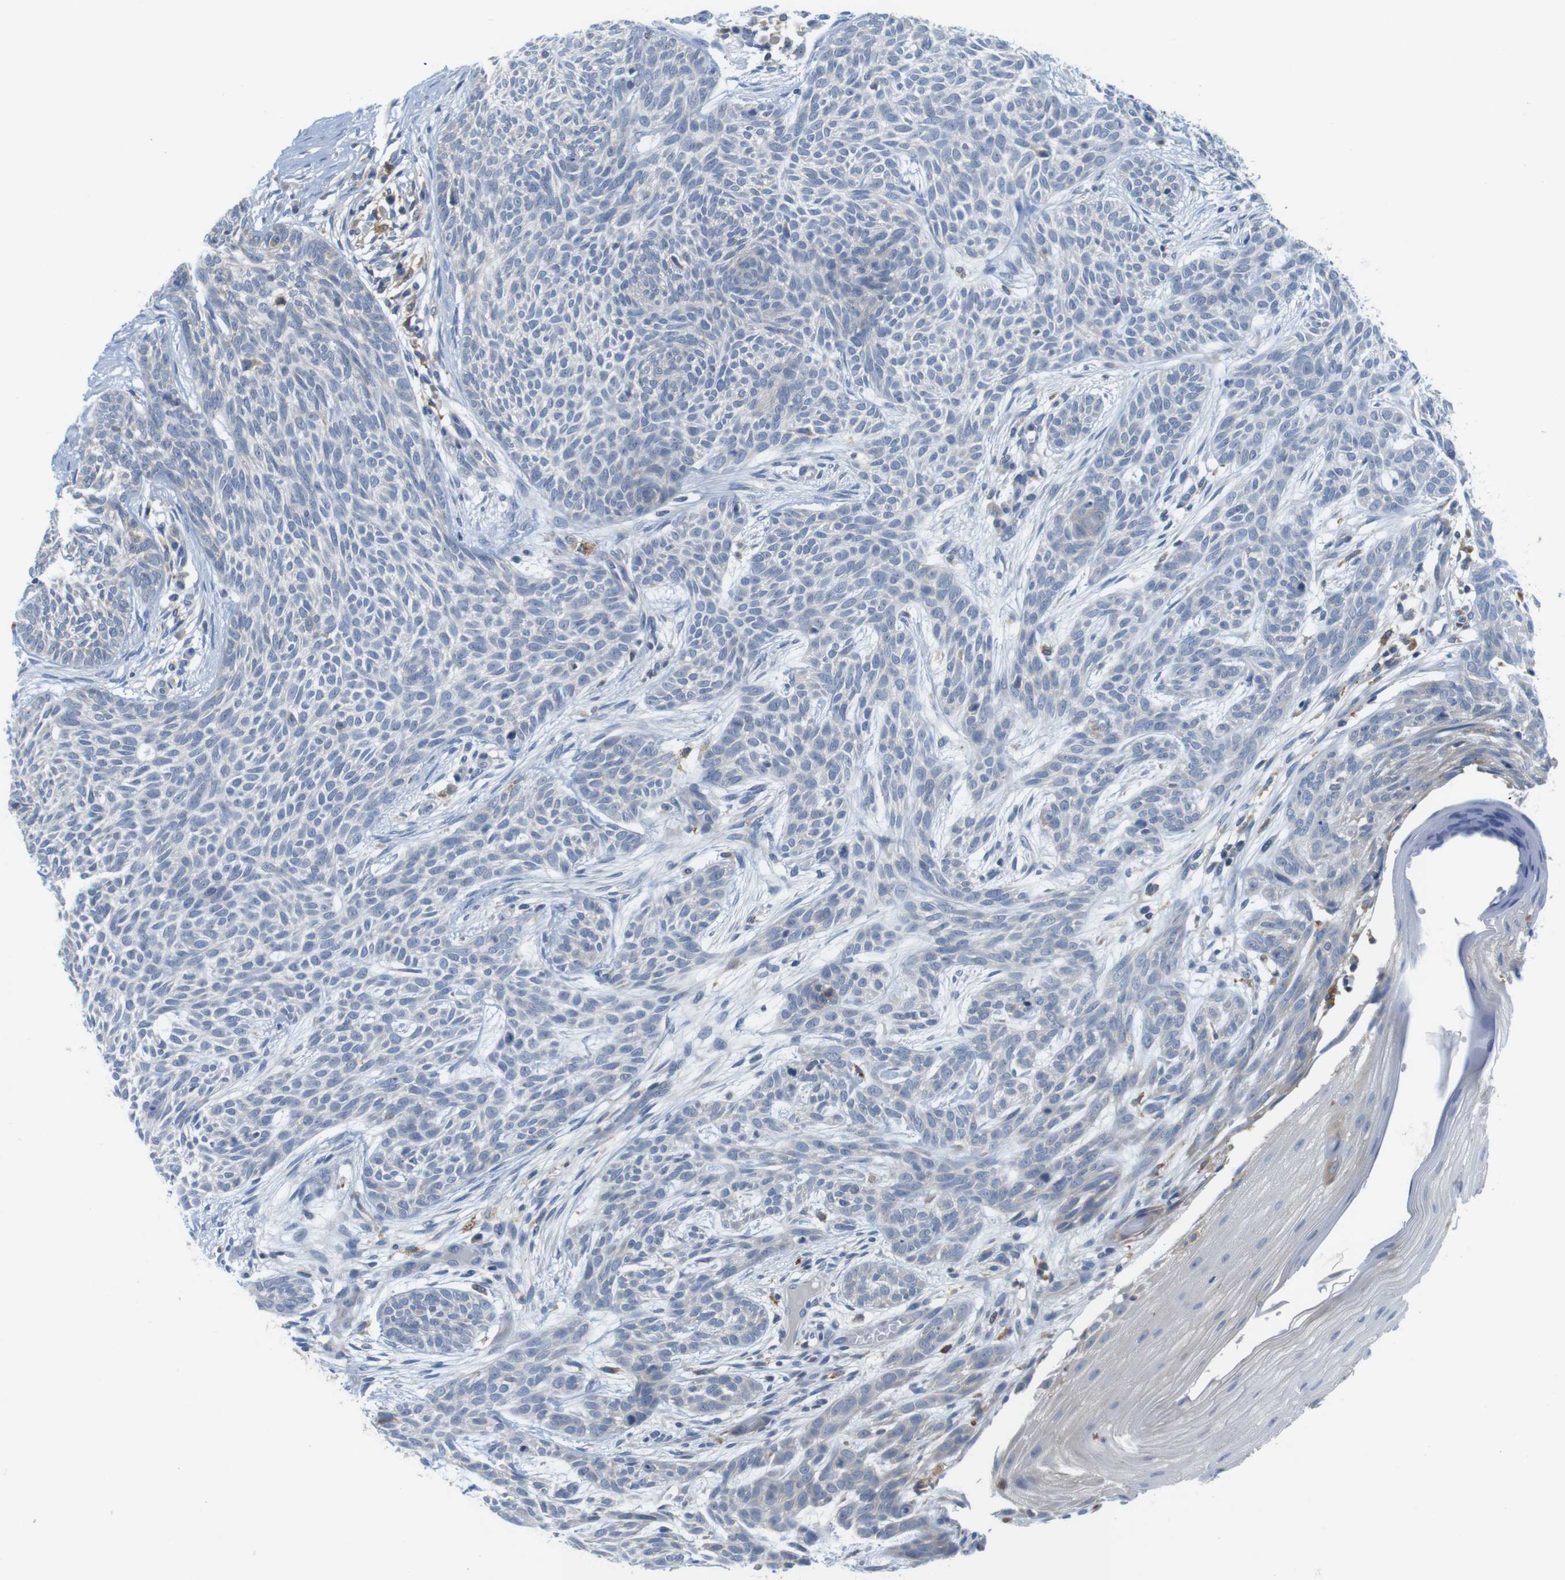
{"staining": {"intensity": "negative", "quantity": "none", "location": "none"}, "tissue": "skin cancer", "cell_type": "Tumor cells", "image_type": "cancer", "snomed": [{"axis": "morphology", "description": "Basal cell carcinoma"}, {"axis": "topography", "description": "Skin"}], "caption": "Human skin cancer stained for a protein using immunohistochemistry exhibits no expression in tumor cells.", "gene": "CNGA2", "patient": {"sex": "female", "age": 59}}